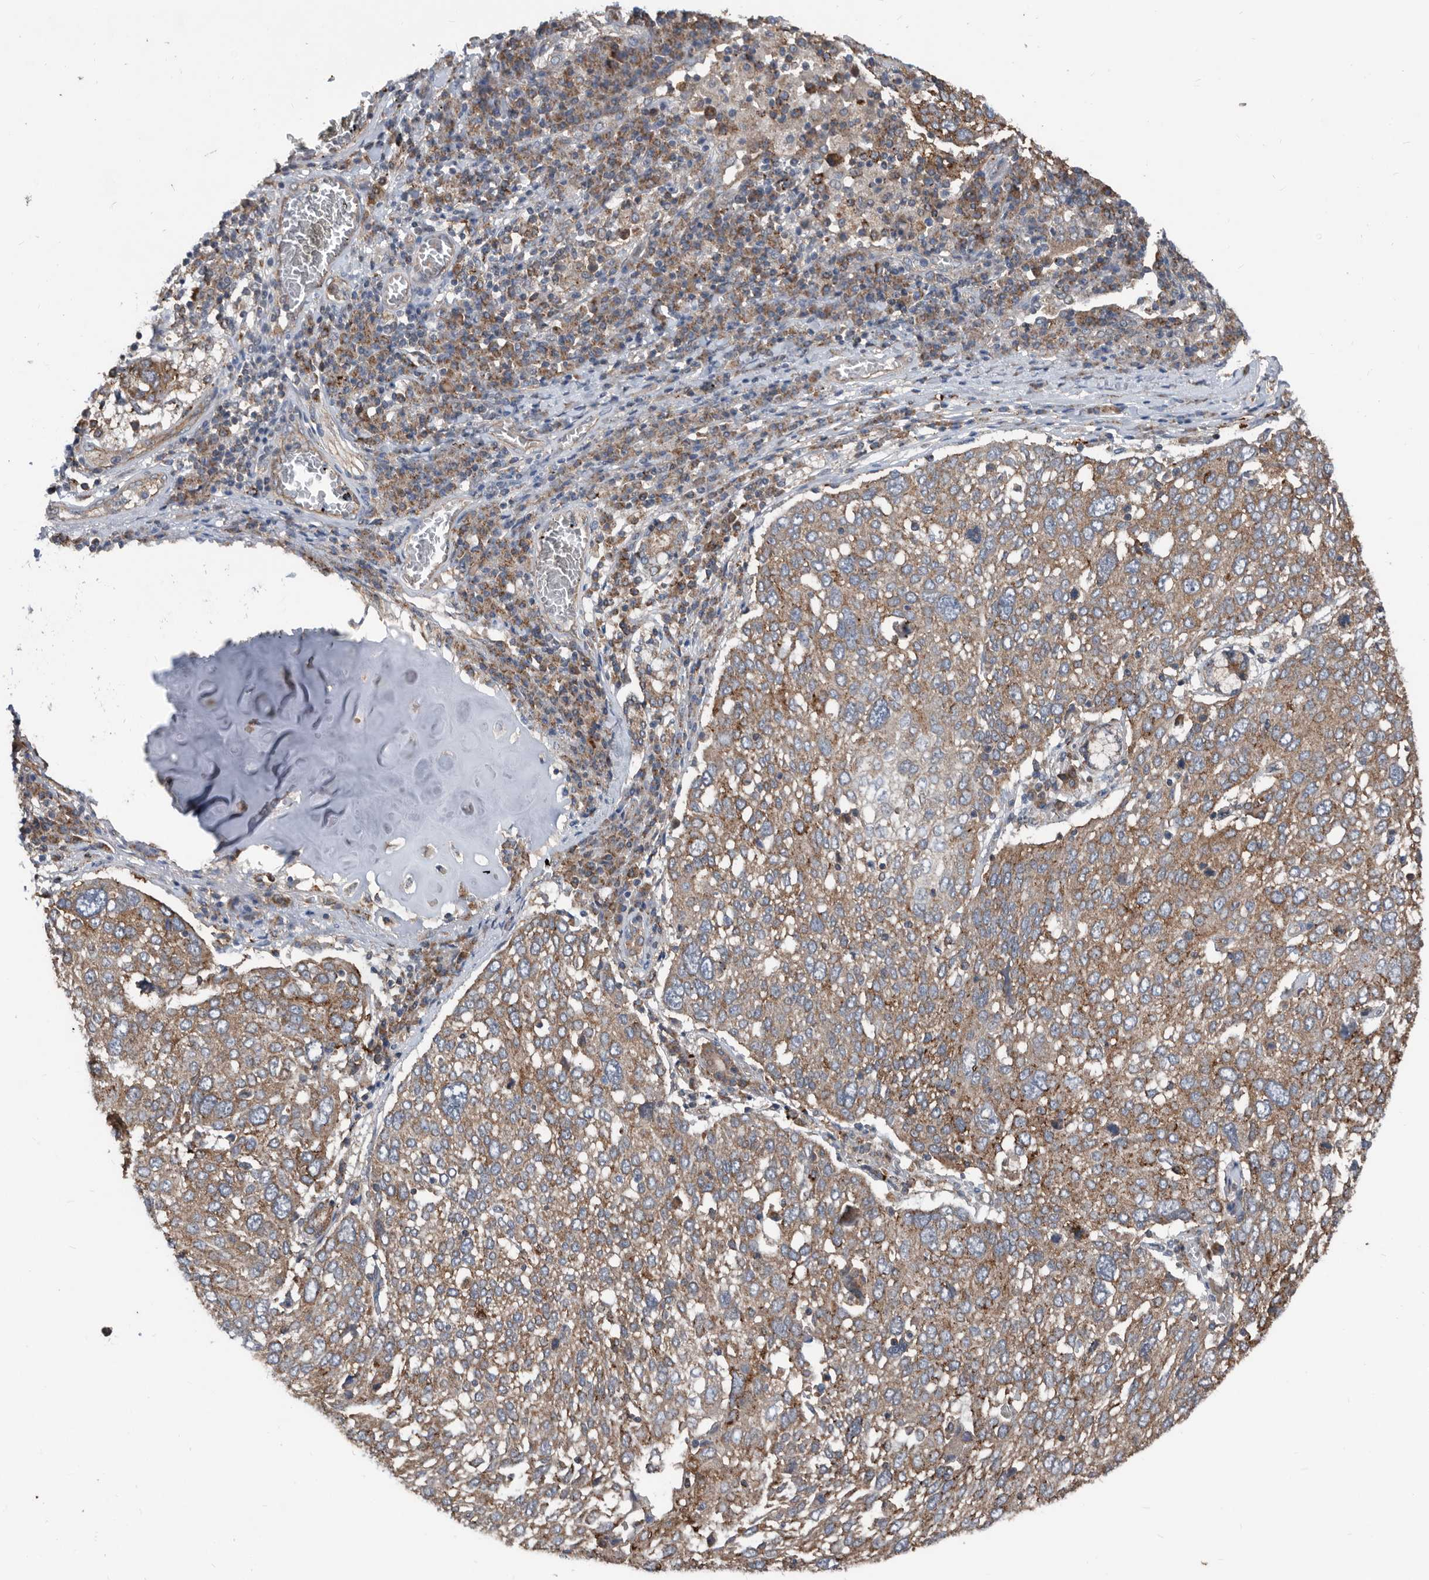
{"staining": {"intensity": "moderate", "quantity": ">75%", "location": "cytoplasmic/membranous"}, "tissue": "lung cancer", "cell_type": "Tumor cells", "image_type": "cancer", "snomed": [{"axis": "morphology", "description": "Squamous cell carcinoma, NOS"}, {"axis": "topography", "description": "Lung"}], "caption": "Moderate cytoplasmic/membranous protein staining is appreciated in approximately >75% of tumor cells in lung squamous cell carcinoma.", "gene": "AFAP1", "patient": {"sex": "male", "age": 65}}